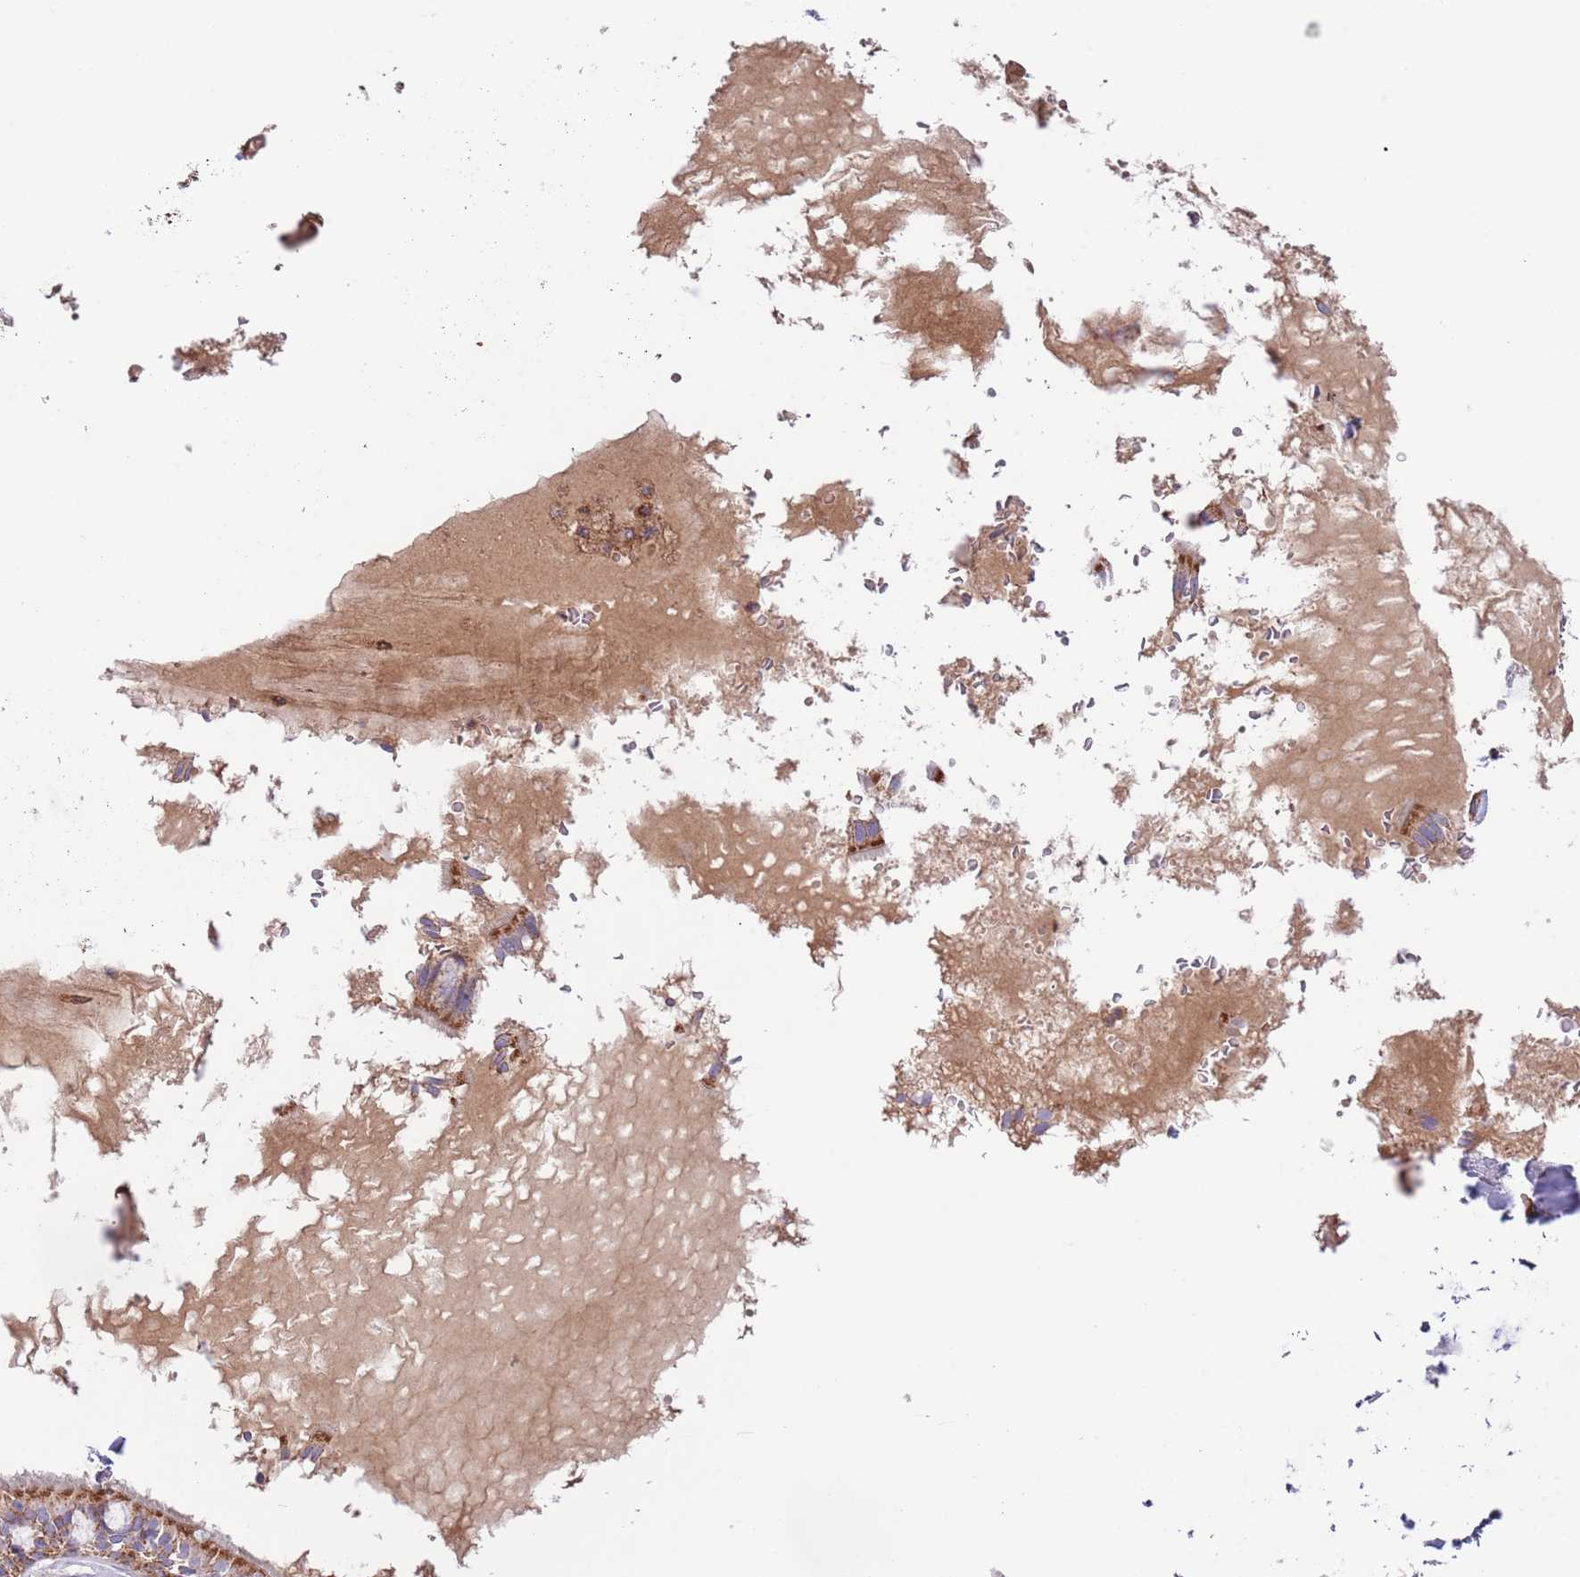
{"staining": {"intensity": "strong", "quantity": ">75%", "location": "cytoplasmic/membranous"}, "tissue": "bronchus", "cell_type": "Respiratory epithelial cells", "image_type": "normal", "snomed": [{"axis": "morphology", "description": "Normal tissue, NOS"}, {"axis": "topography", "description": "Bronchus"}], "caption": "Immunohistochemistry (IHC) (DAB (3,3'-diaminobenzidine)) staining of unremarkable human bronchus shows strong cytoplasmic/membranous protein expression in approximately >75% of respiratory epithelial cells.", "gene": "DNAJA3", "patient": {"sex": "male", "age": 70}}